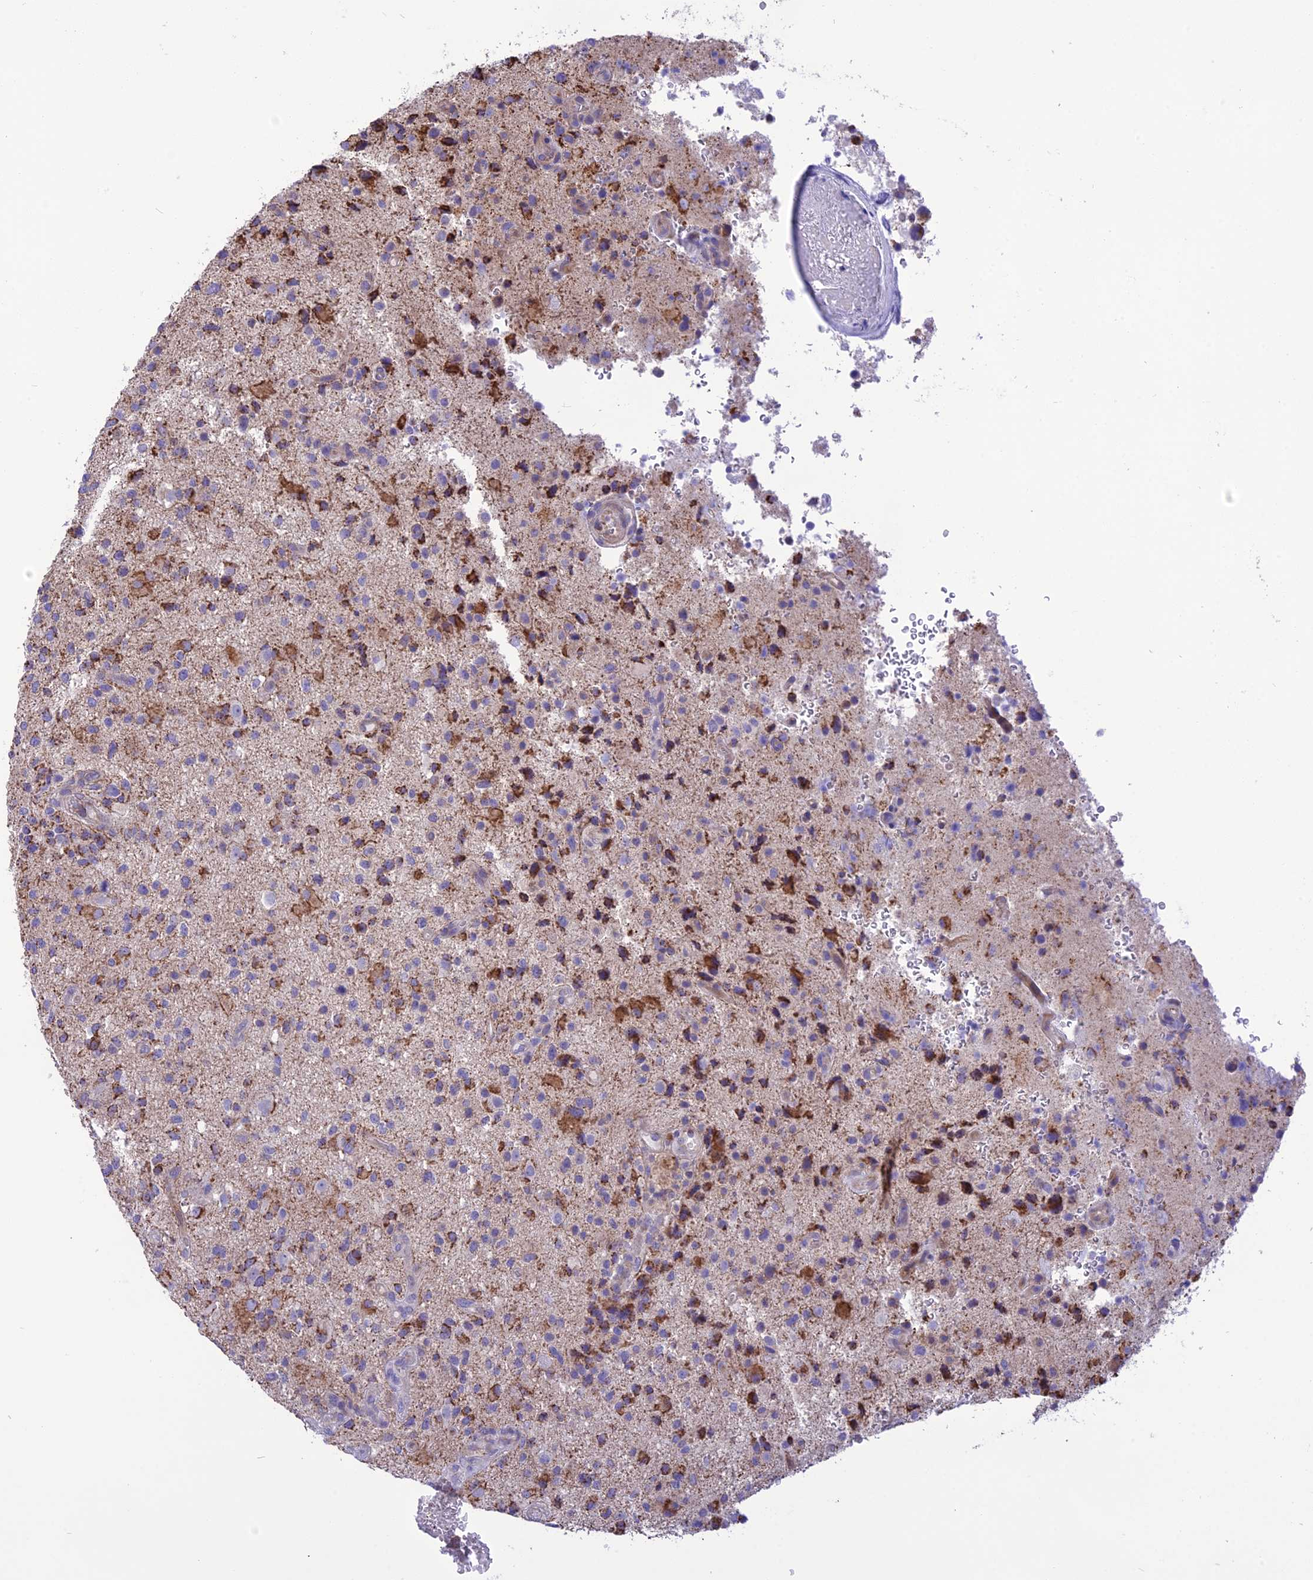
{"staining": {"intensity": "strong", "quantity": "<25%", "location": "cytoplasmic/membranous"}, "tissue": "glioma", "cell_type": "Tumor cells", "image_type": "cancer", "snomed": [{"axis": "morphology", "description": "Glioma, malignant, High grade"}, {"axis": "topography", "description": "Brain"}], "caption": "A micrograph of malignant high-grade glioma stained for a protein shows strong cytoplasmic/membranous brown staining in tumor cells.", "gene": "DOC2B", "patient": {"sex": "male", "age": 47}}